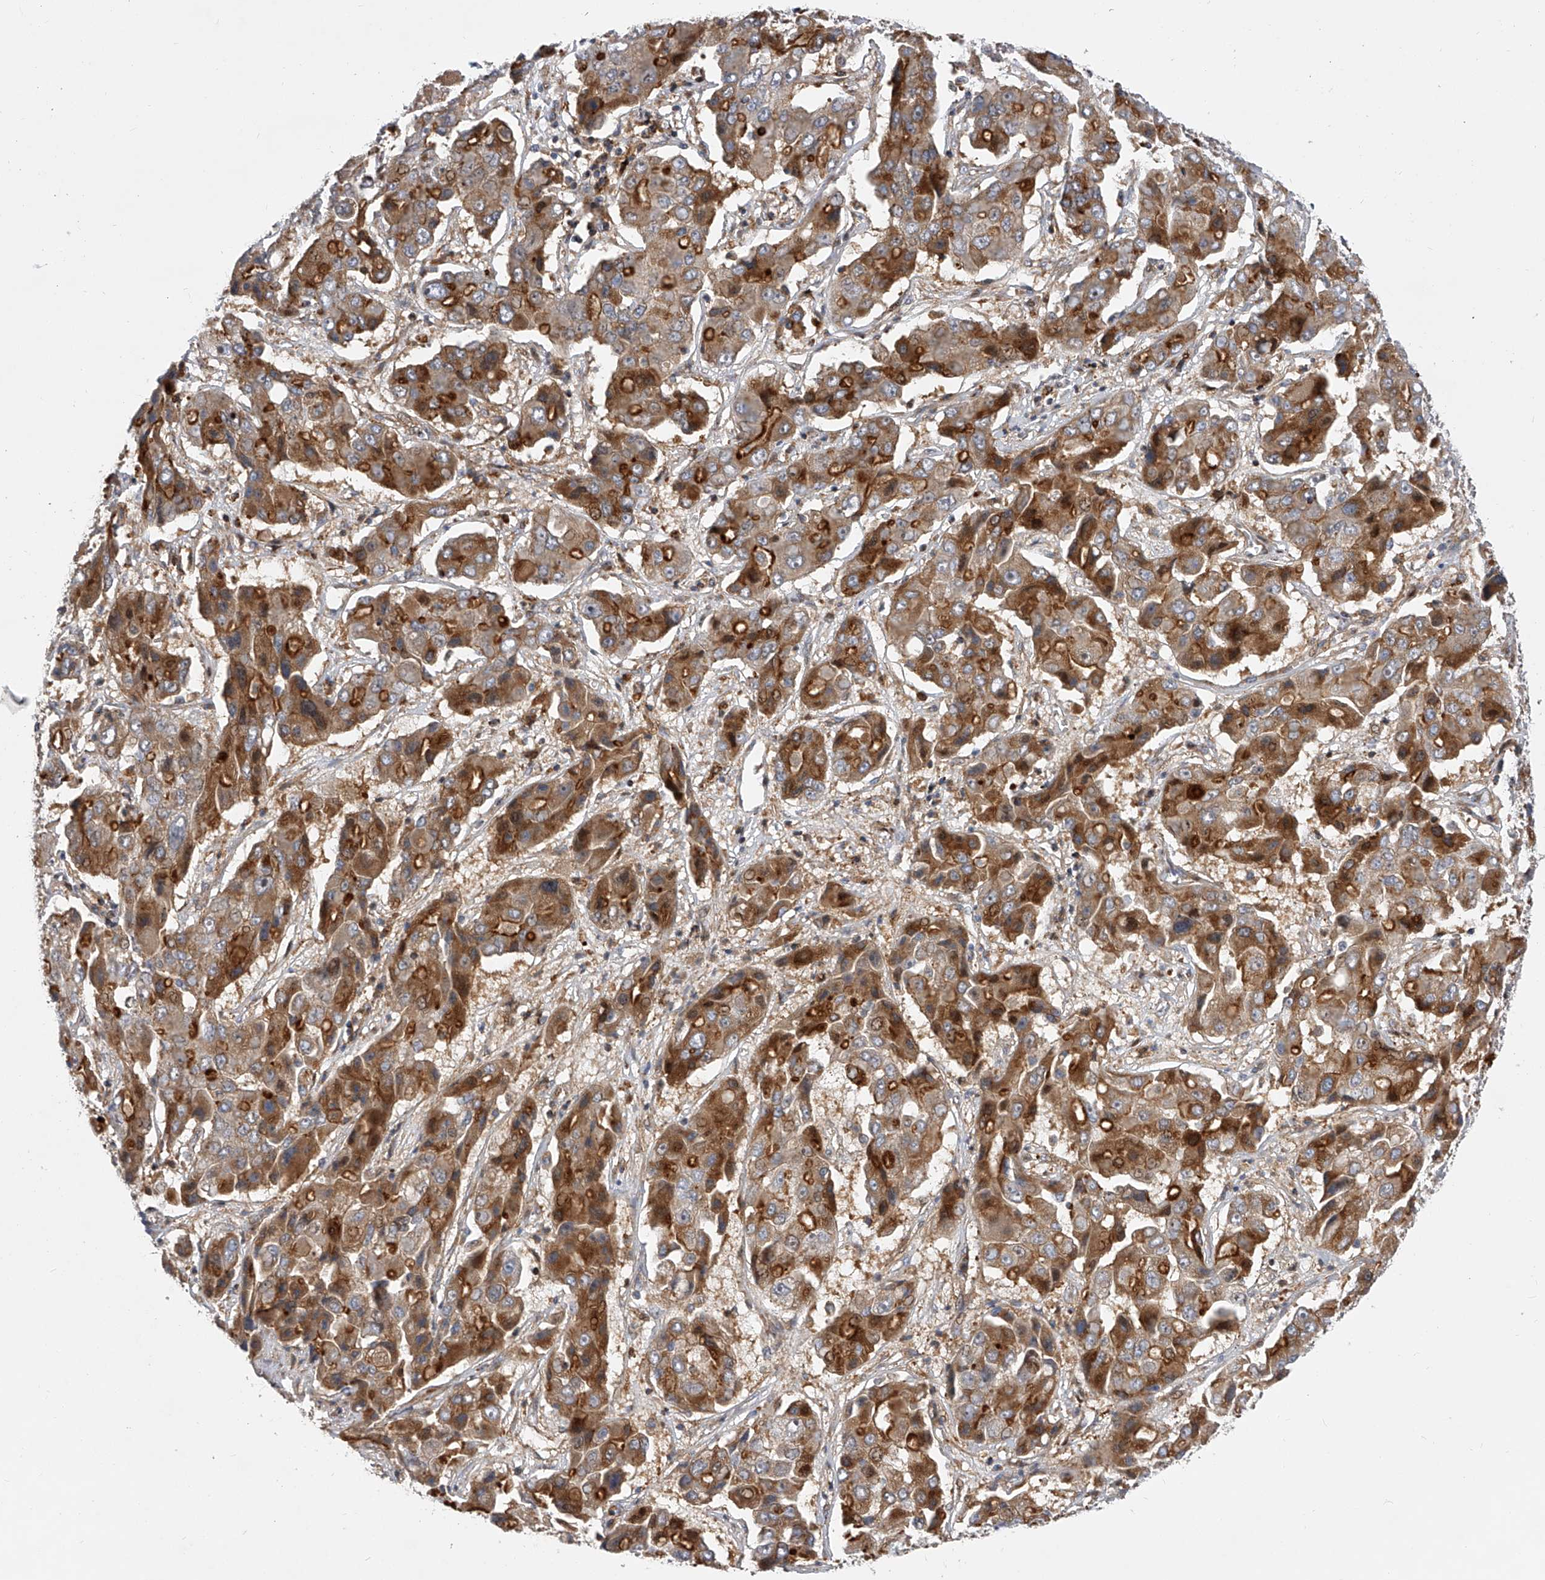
{"staining": {"intensity": "moderate", "quantity": ">75%", "location": "cytoplasmic/membranous"}, "tissue": "liver cancer", "cell_type": "Tumor cells", "image_type": "cancer", "snomed": [{"axis": "morphology", "description": "Cholangiocarcinoma"}, {"axis": "topography", "description": "Liver"}], "caption": "The immunohistochemical stain shows moderate cytoplasmic/membranous expression in tumor cells of liver cholangiocarcinoma tissue. The staining was performed using DAB to visualize the protein expression in brown, while the nuclei were stained in blue with hematoxylin (Magnification: 20x).", "gene": "PDSS2", "patient": {"sex": "male", "age": 67}}